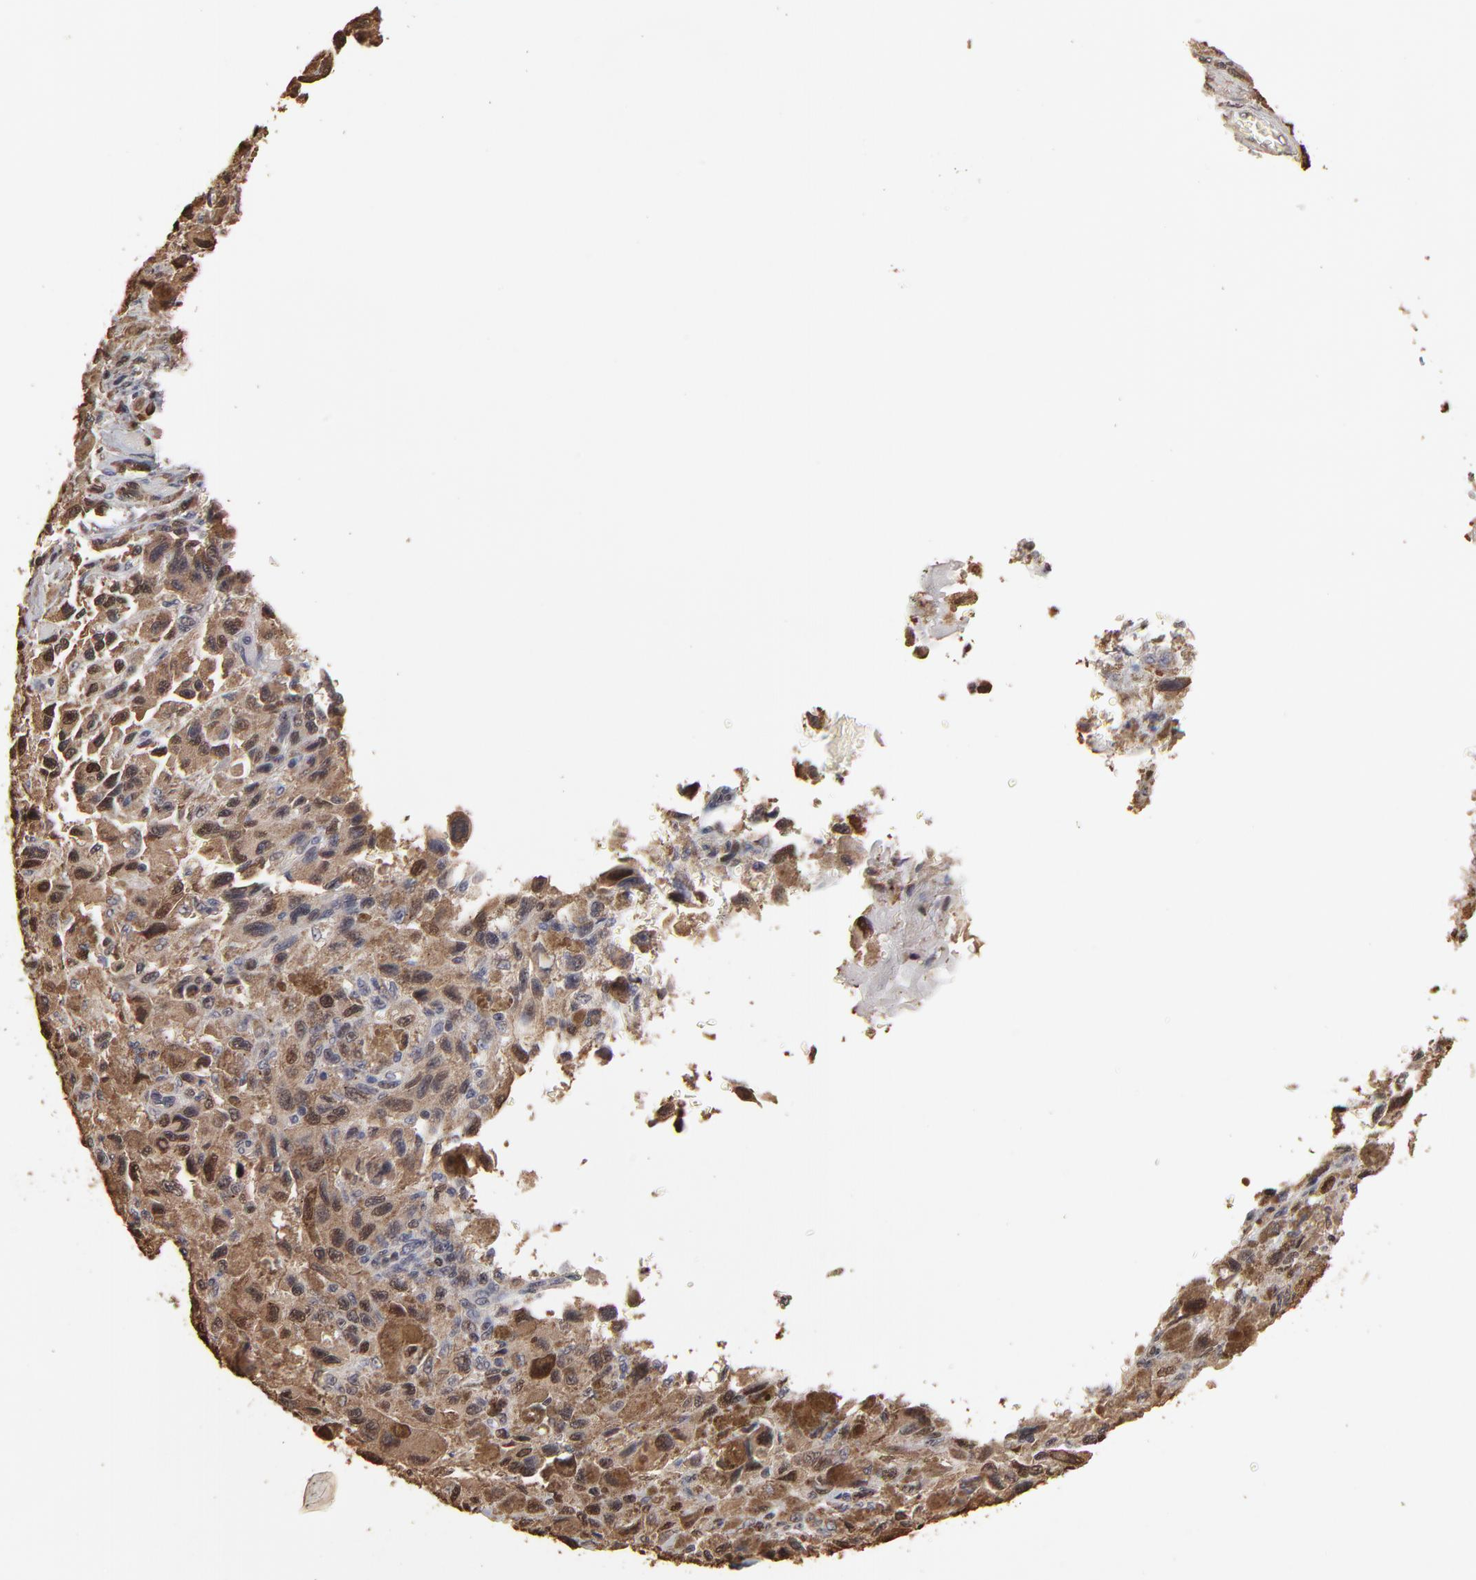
{"staining": {"intensity": "weak", "quantity": "25%-75%", "location": "cytoplasmic/membranous,nuclear"}, "tissue": "melanoma", "cell_type": "Tumor cells", "image_type": "cancer", "snomed": [{"axis": "morphology", "description": "Malignant melanoma, NOS"}, {"axis": "topography", "description": "Skin"}], "caption": "Immunohistochemistry (IHC) histopathology image of neoplastic tissue: melanoma stained using immunohistochemistry (IHC) reveals low levels of weak protein expression localized specifically in the cytoplasmic/membranous and nuclear of tumor cells, appearing as a cytoplasmic/membranous and nuclear brown color.", "gene": "BIRC5", "patient": {"sex": "male", "age": 81}}